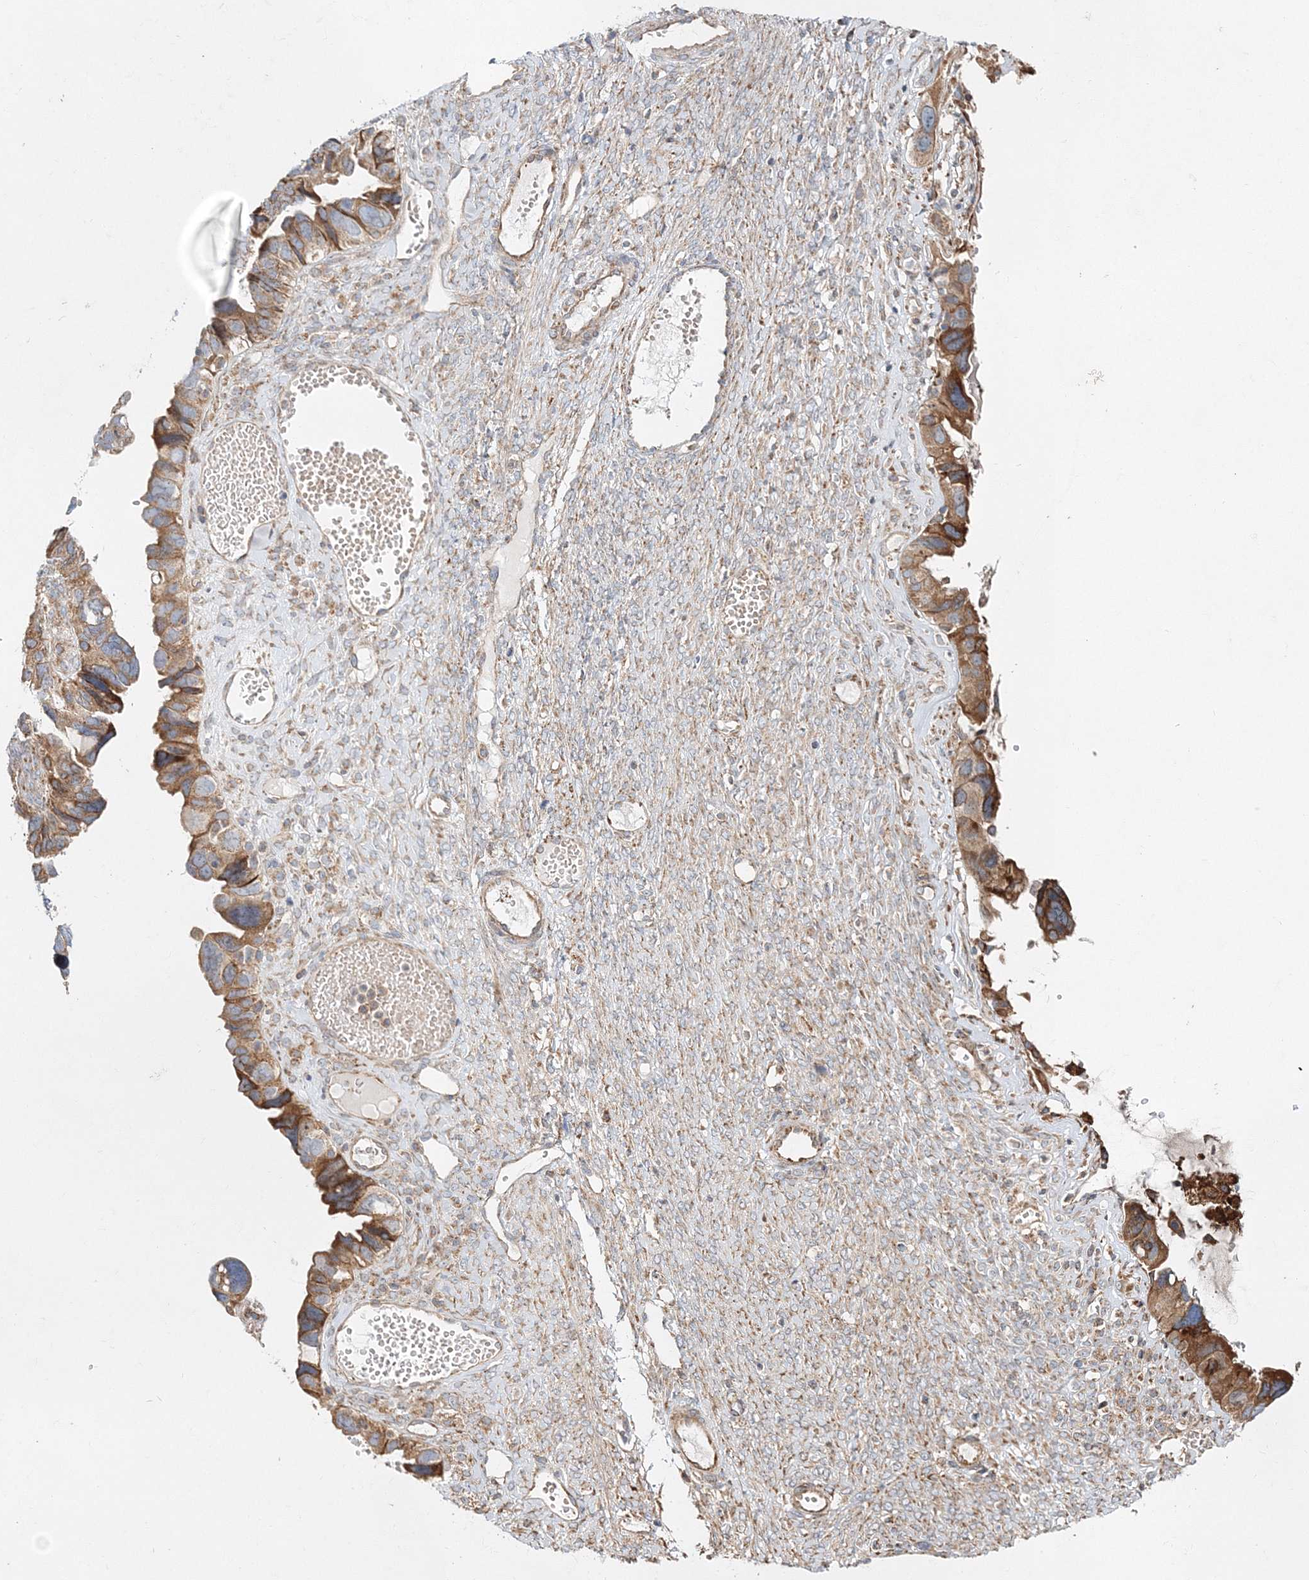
{"staining": {"intensity": "moderate", "quantity": ">75%", "location": "cytoplasmic/membranous"}, "tissue": "ovarian cancer", "cell_type": "Tumor cells", "image_type": "cancer", "snomed": [{"axis": "morphology", "description": "Cystadenocarcinoma, serous, NOS"}, {"axis": "topography", "description": "Ovary"}], "caption": "DAB immunohistochemical staining of human ovarian cancer (serous cystadenocarcinoma) exhibits moderate cytoplasmic/membranous protein staining in approximately >75% of tumor cells. Nuclei are stained in blue.", "gene": "ZFYVE16", "patient": {"sex": "female", "age": 79}}